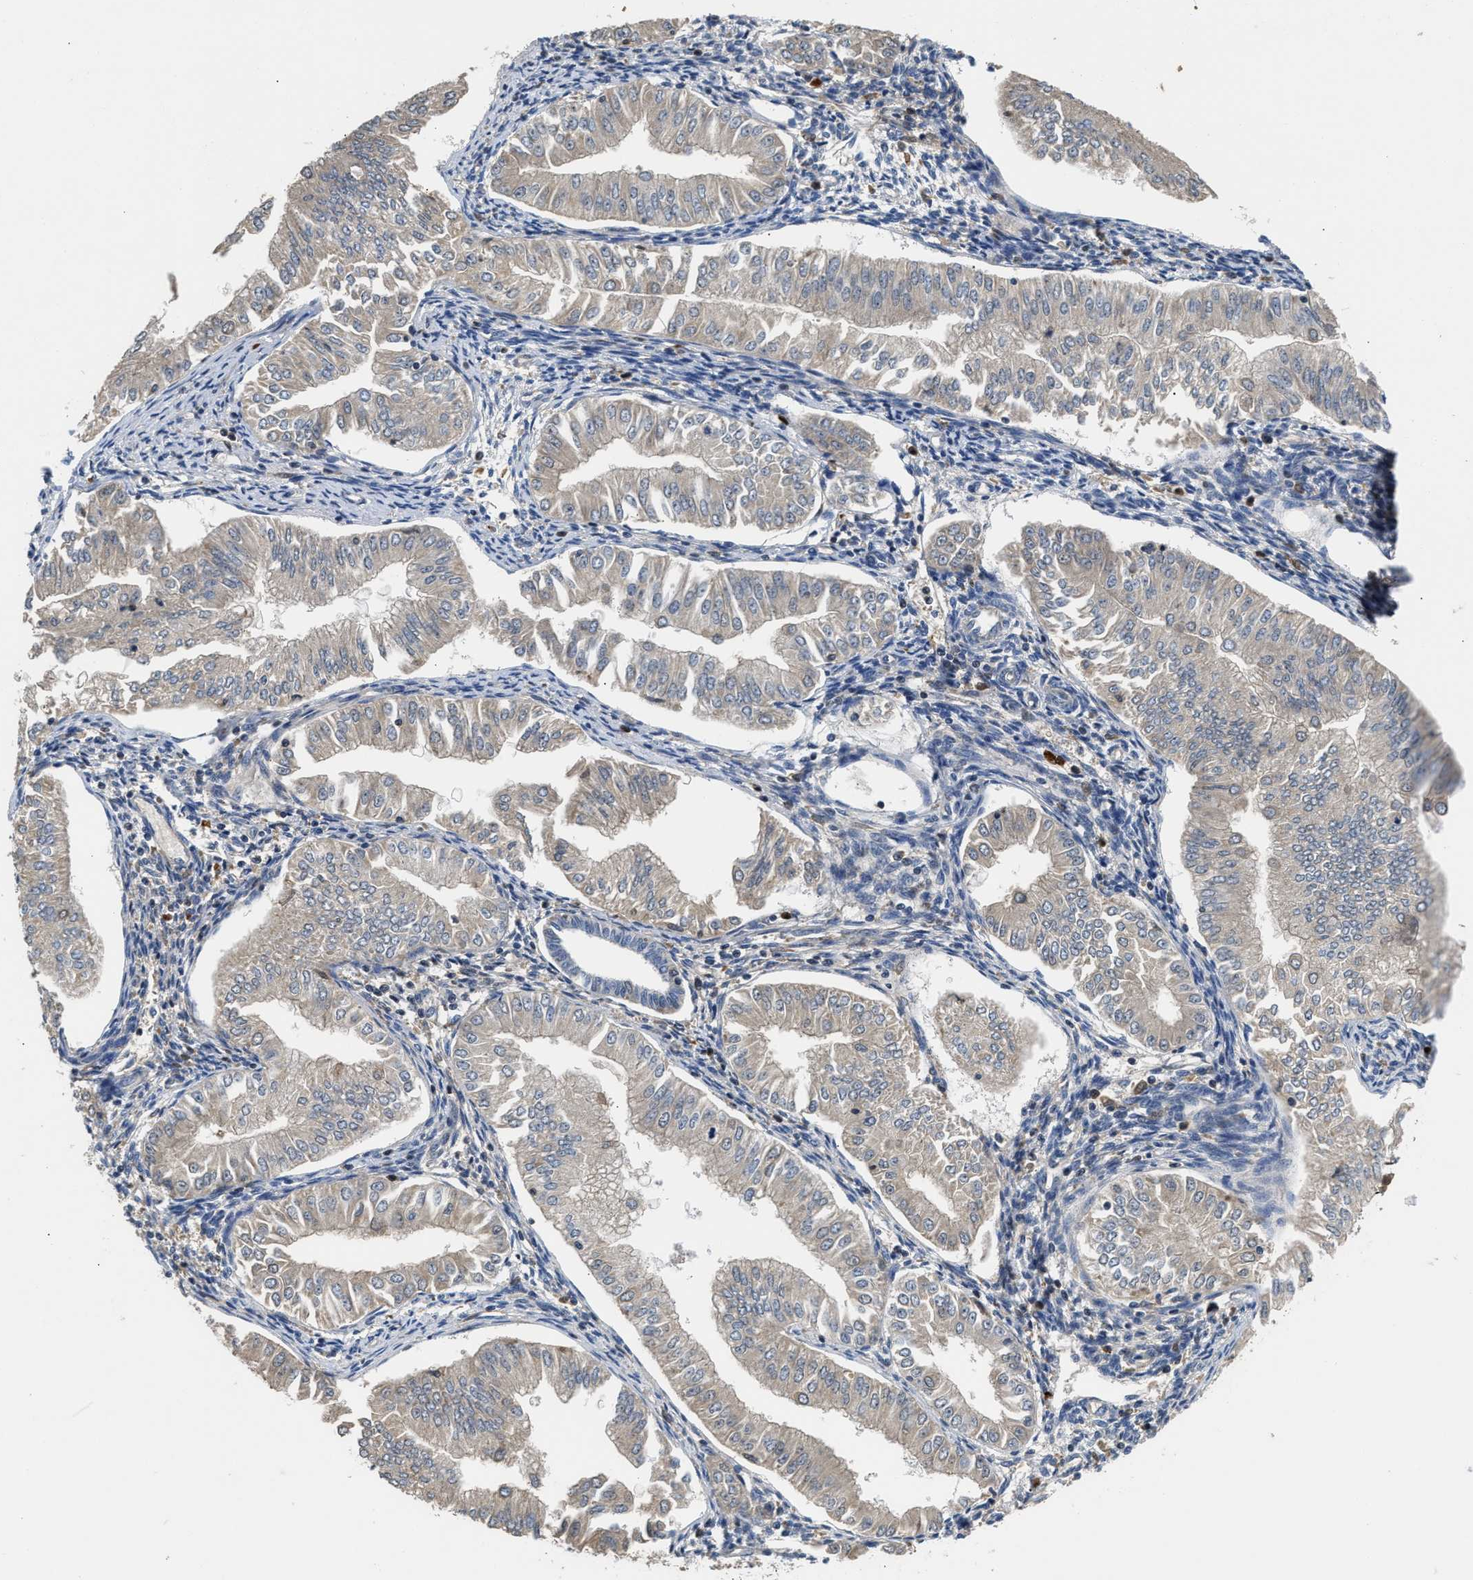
{"staining": {"intensity": "negative", "quantity": "none", "location": "none"}, "tissue": "endometrial cancer", "cell_type": "Tumor cells", "image_type": "cancer", "snomed": [{"axis": "morphology", "description": "Normal tissue, NOS"}, {"axis": "morphology", "description": "Adenocarcinoma, NOS"}, {"axis": "topography", "description": "Endometrium"}], "caption": "Adenocarcinoma (endometrial) stained for a protein using immunohistochemistry exhibits no expression tumor cells.", "gene": "OSTF1", "patient": {"sex": "female", "age": 53}}